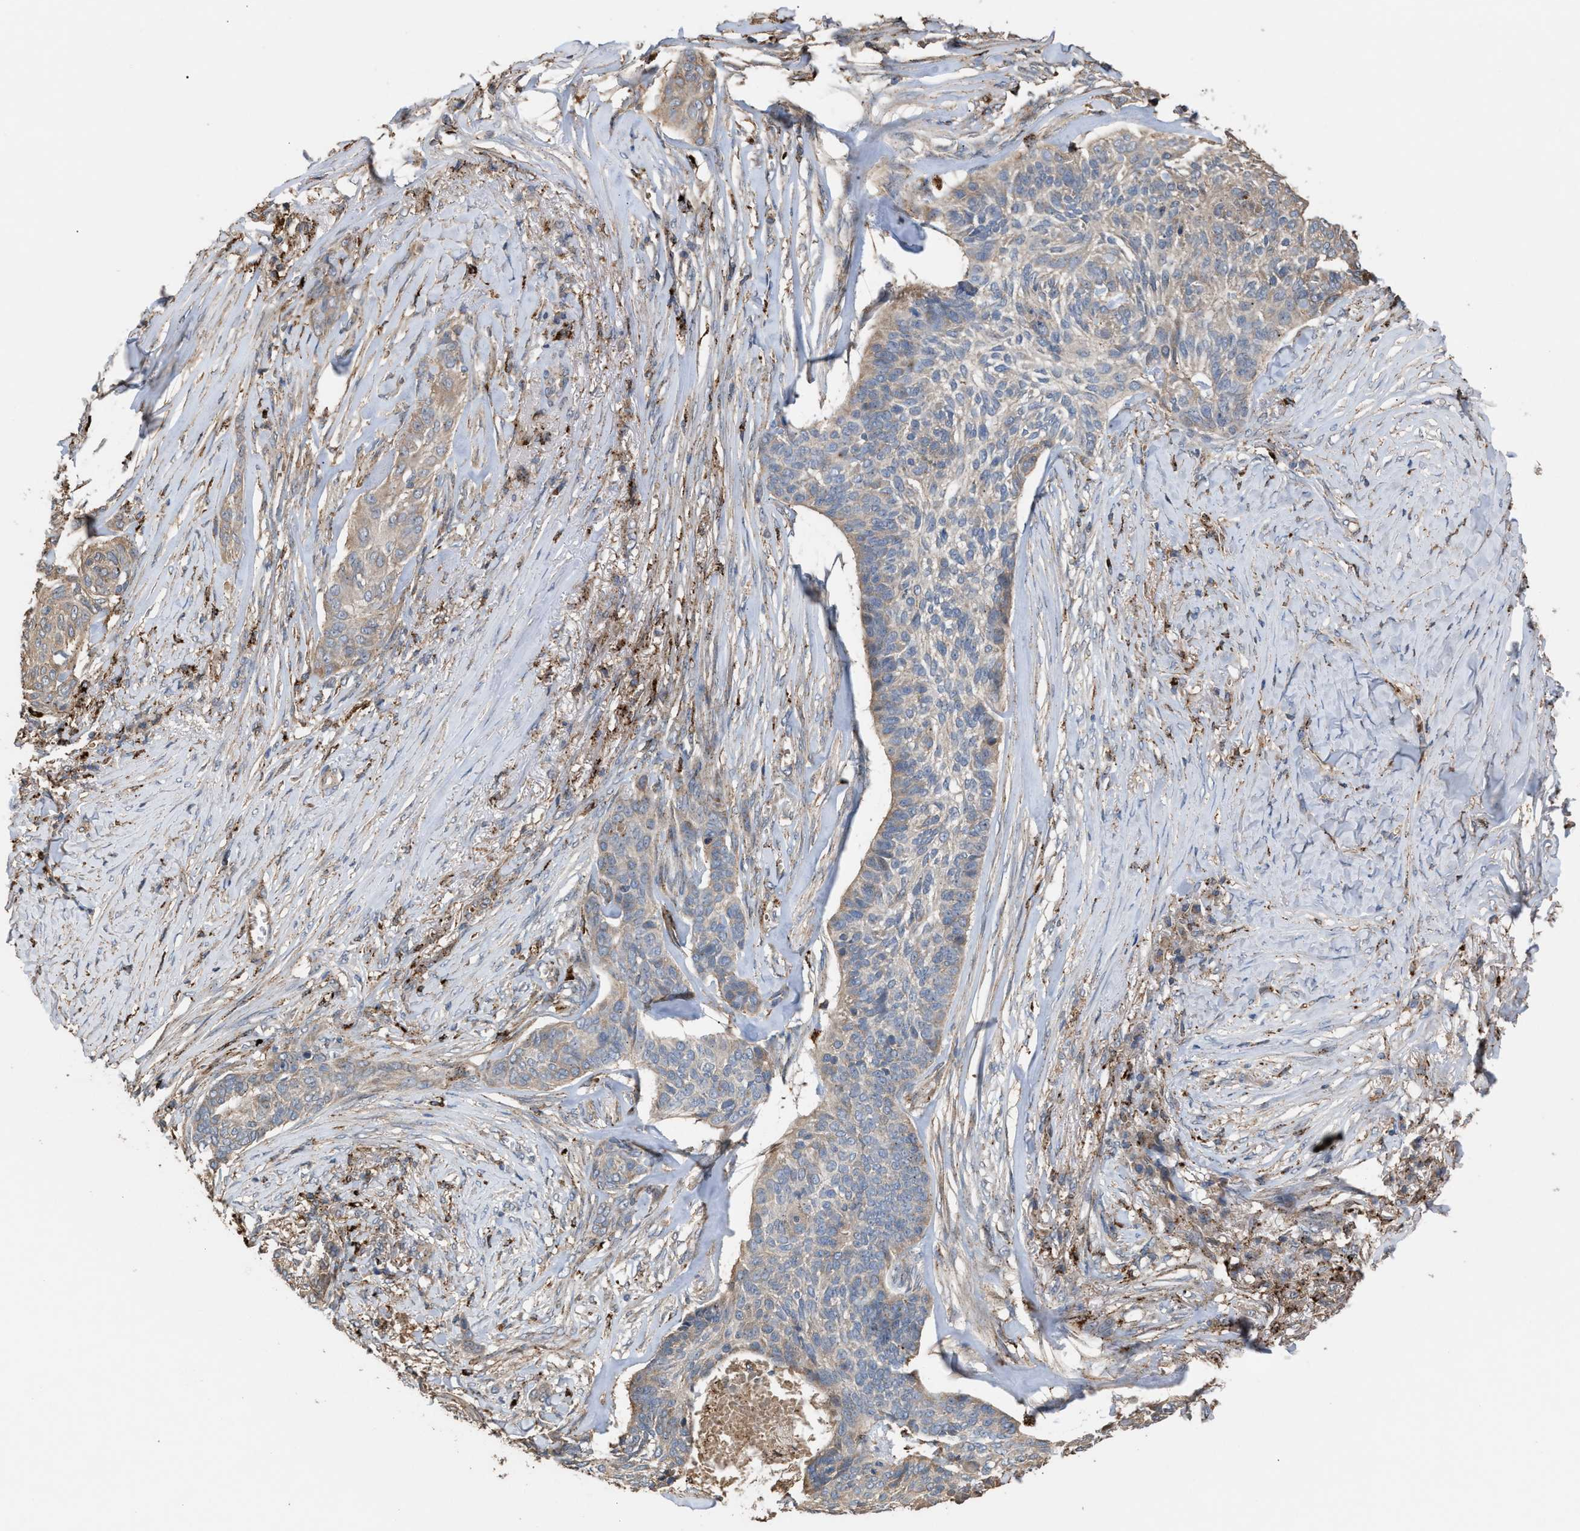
{"staining": {"intensity": "weak", "quantity": "<25%", "location": "cytoplasmic/membranous"}, "tissue": "skin cancer", "cell_type": "Tumor cells", "image_type": "cancer", "snomed": [{"axis": "morphology", "description": "Basal cell carcinoma"}, {"axis": "topography", "description": "Skin"}], "caption": "There is no significant expression in tumor cells of skin cancer (basal cell carcinoma).", "gene": "ELMO3", "patient": {"sex": "male", "age": 85}}